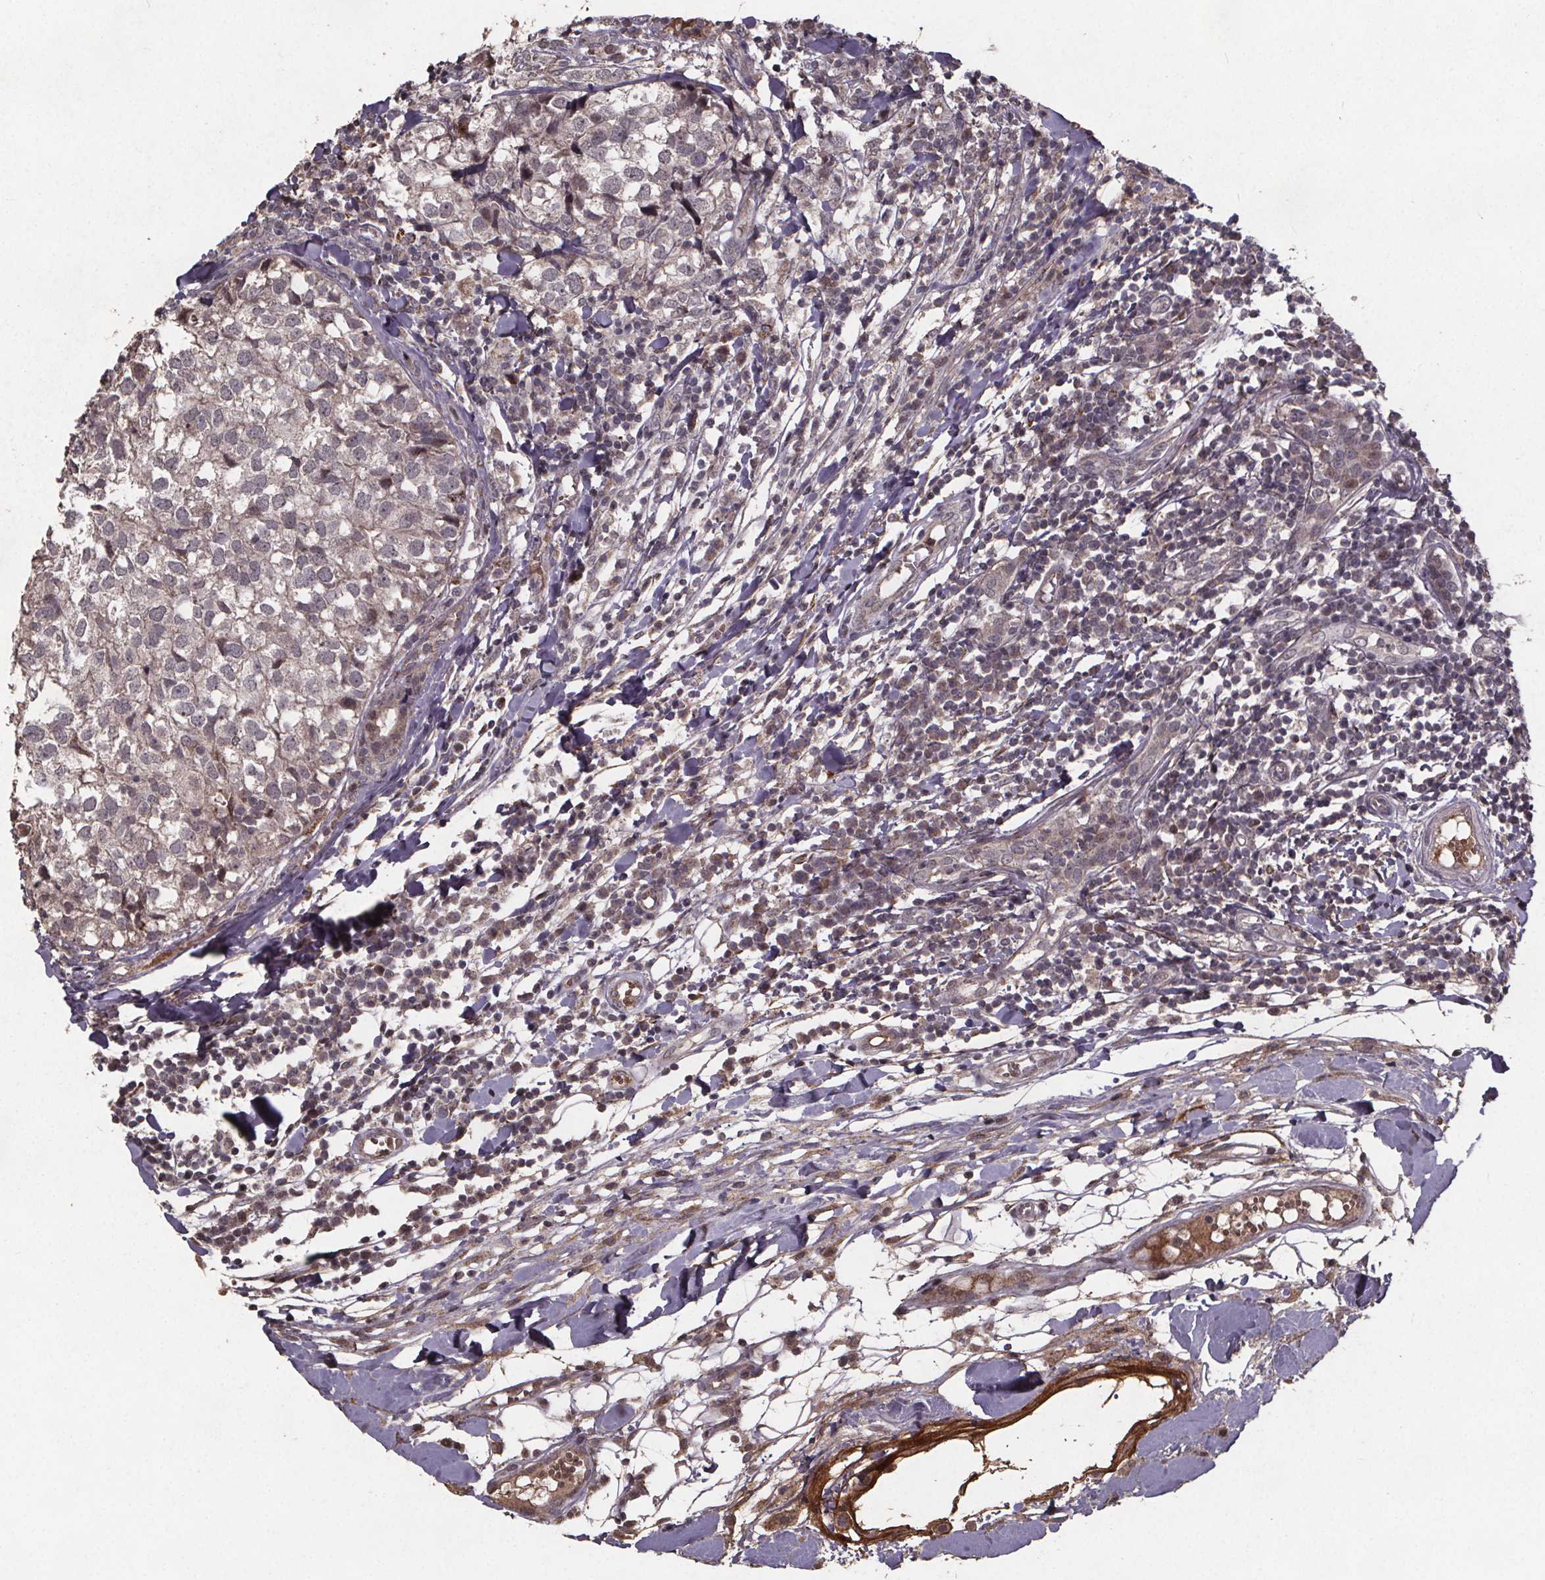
{"staining": {"intensity": "negative", "quantity": "none", "location": "none"}, "tissue": "breast cancer", "cell_type": "Tumor cells", "image_type": "cancer", "snomed": [{"axis": "morphology", "description": "Duct carcinoma"}, {"axis": "topography", "description": "Breast"}], "caption": "IHC of human breast cancer demonstrates no expression in tumor cells.", "gene": "GPX3", "patient": {"sex": "female", "age": 30}}